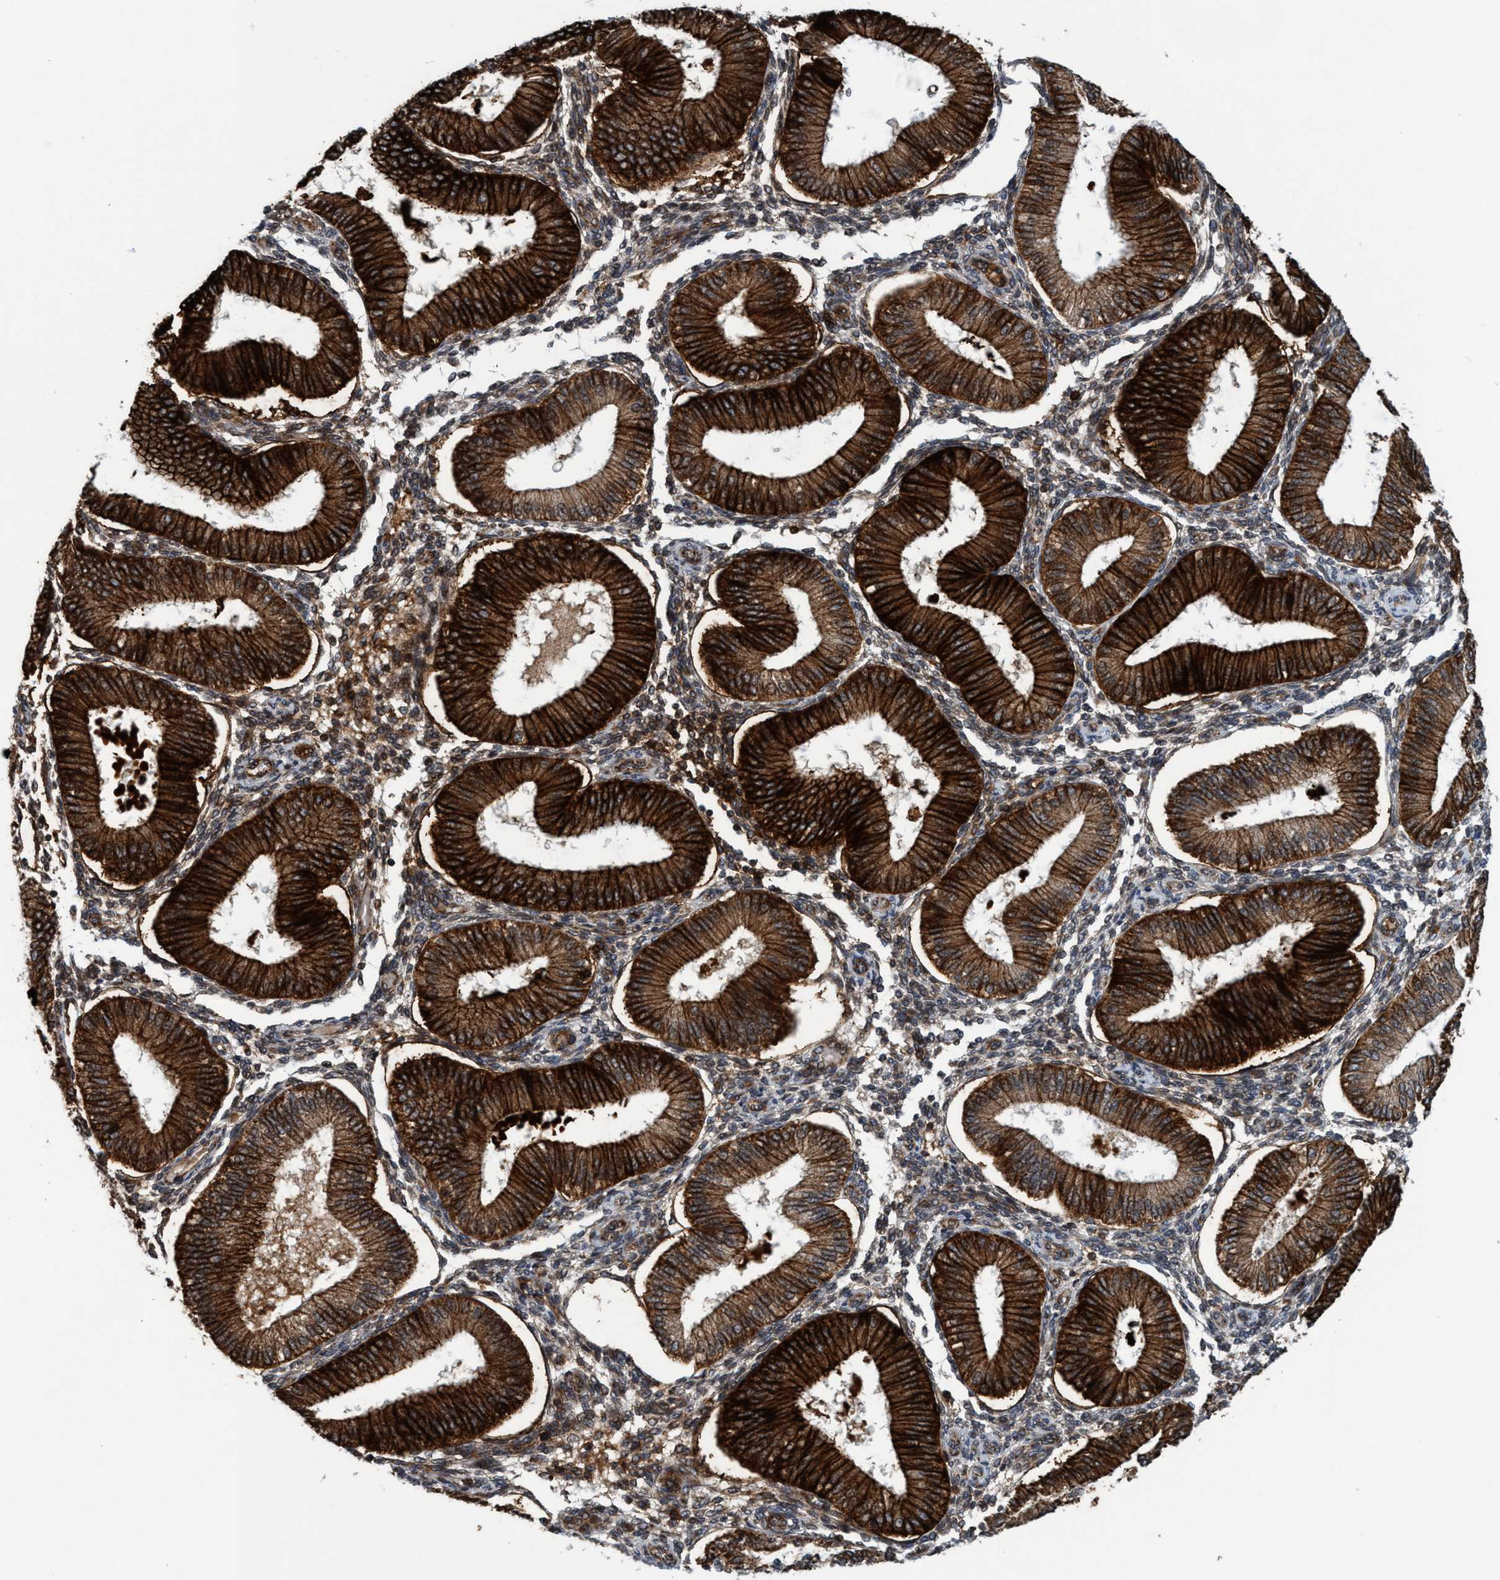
{"staining": {"intensity": "moderate", "quantity": "25%-75%", "location": "cytoplasmic/membranous"}, "tissue": "endometrium", "cell_type": "Cells in endometrial stroma", "image_type": "normal", "snomed": [{"axis": "morphology", "description": "Normal tissue, NOS"}, {"axis": "topography", "description": "Endometrium"}], "caption": "Immunohistochemical staining of normal endometrium exhibits 25%-75% levels of moderate cytoplasmic/membranous protein positivity in approximately 25%-75% of cells in endometrial stroma.", "gene": "SLC16A3", "patient": {"sex": "female", "age": 39}}